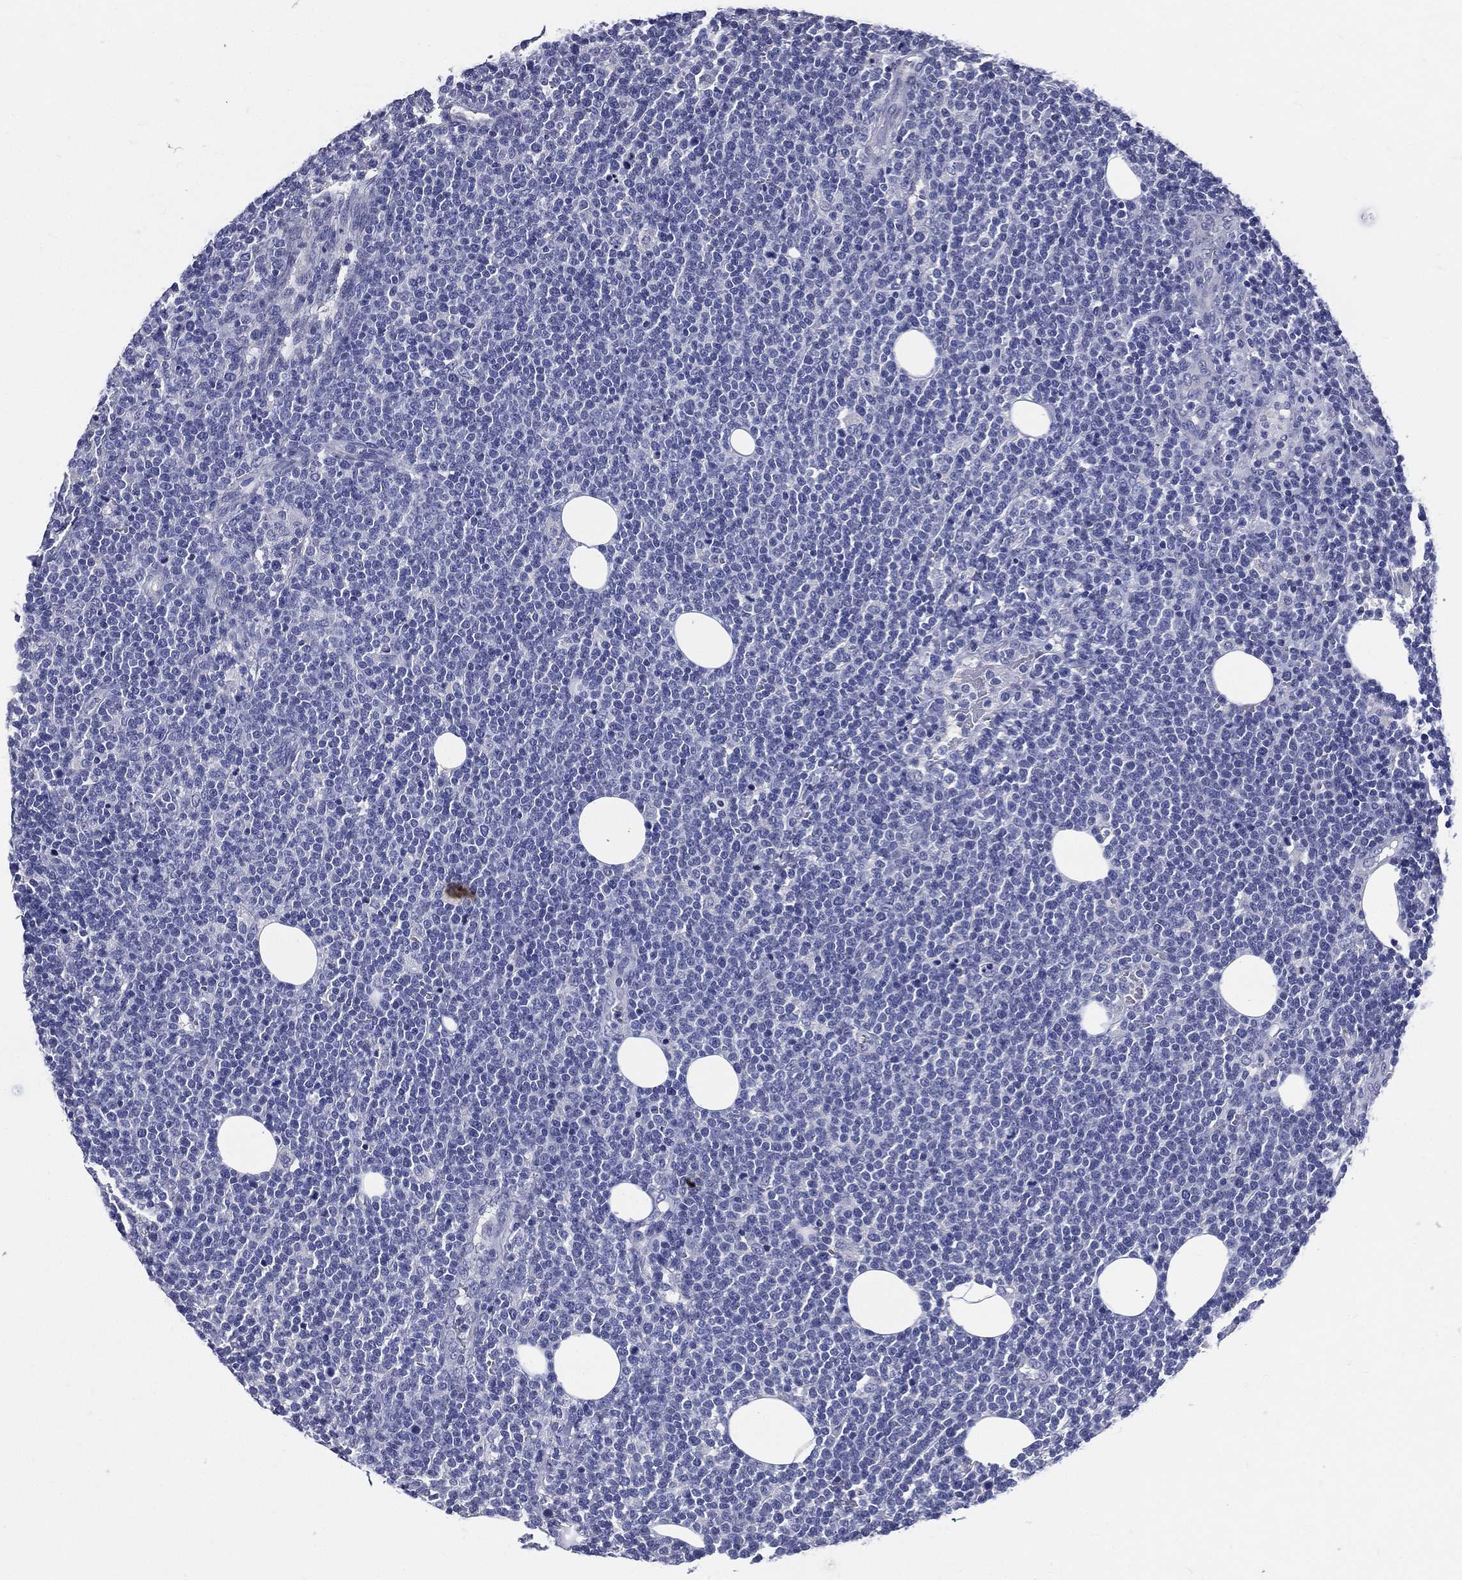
{"staining": {"intensity": "negative", "quantity": "none", "location": "none"}, "tissue": "lymphoma", "cell_type": "Tumor cells", "image_type": "cancer", "snomed": [{"axis": "morphology", "description": "Malignant lymphoma, non-Hodgkin's type, High grade"}, {"axis": "topography", "description": "Lymph node"}], "caption": "Histopathology image shows no protein staining in tumor cells of lymphoma tissue. (DAB immunohistochemistry (IHC) with hematoxylin counter stain).", "gene": "DPYS", "patient": {"sex": "male", "age": 61}}